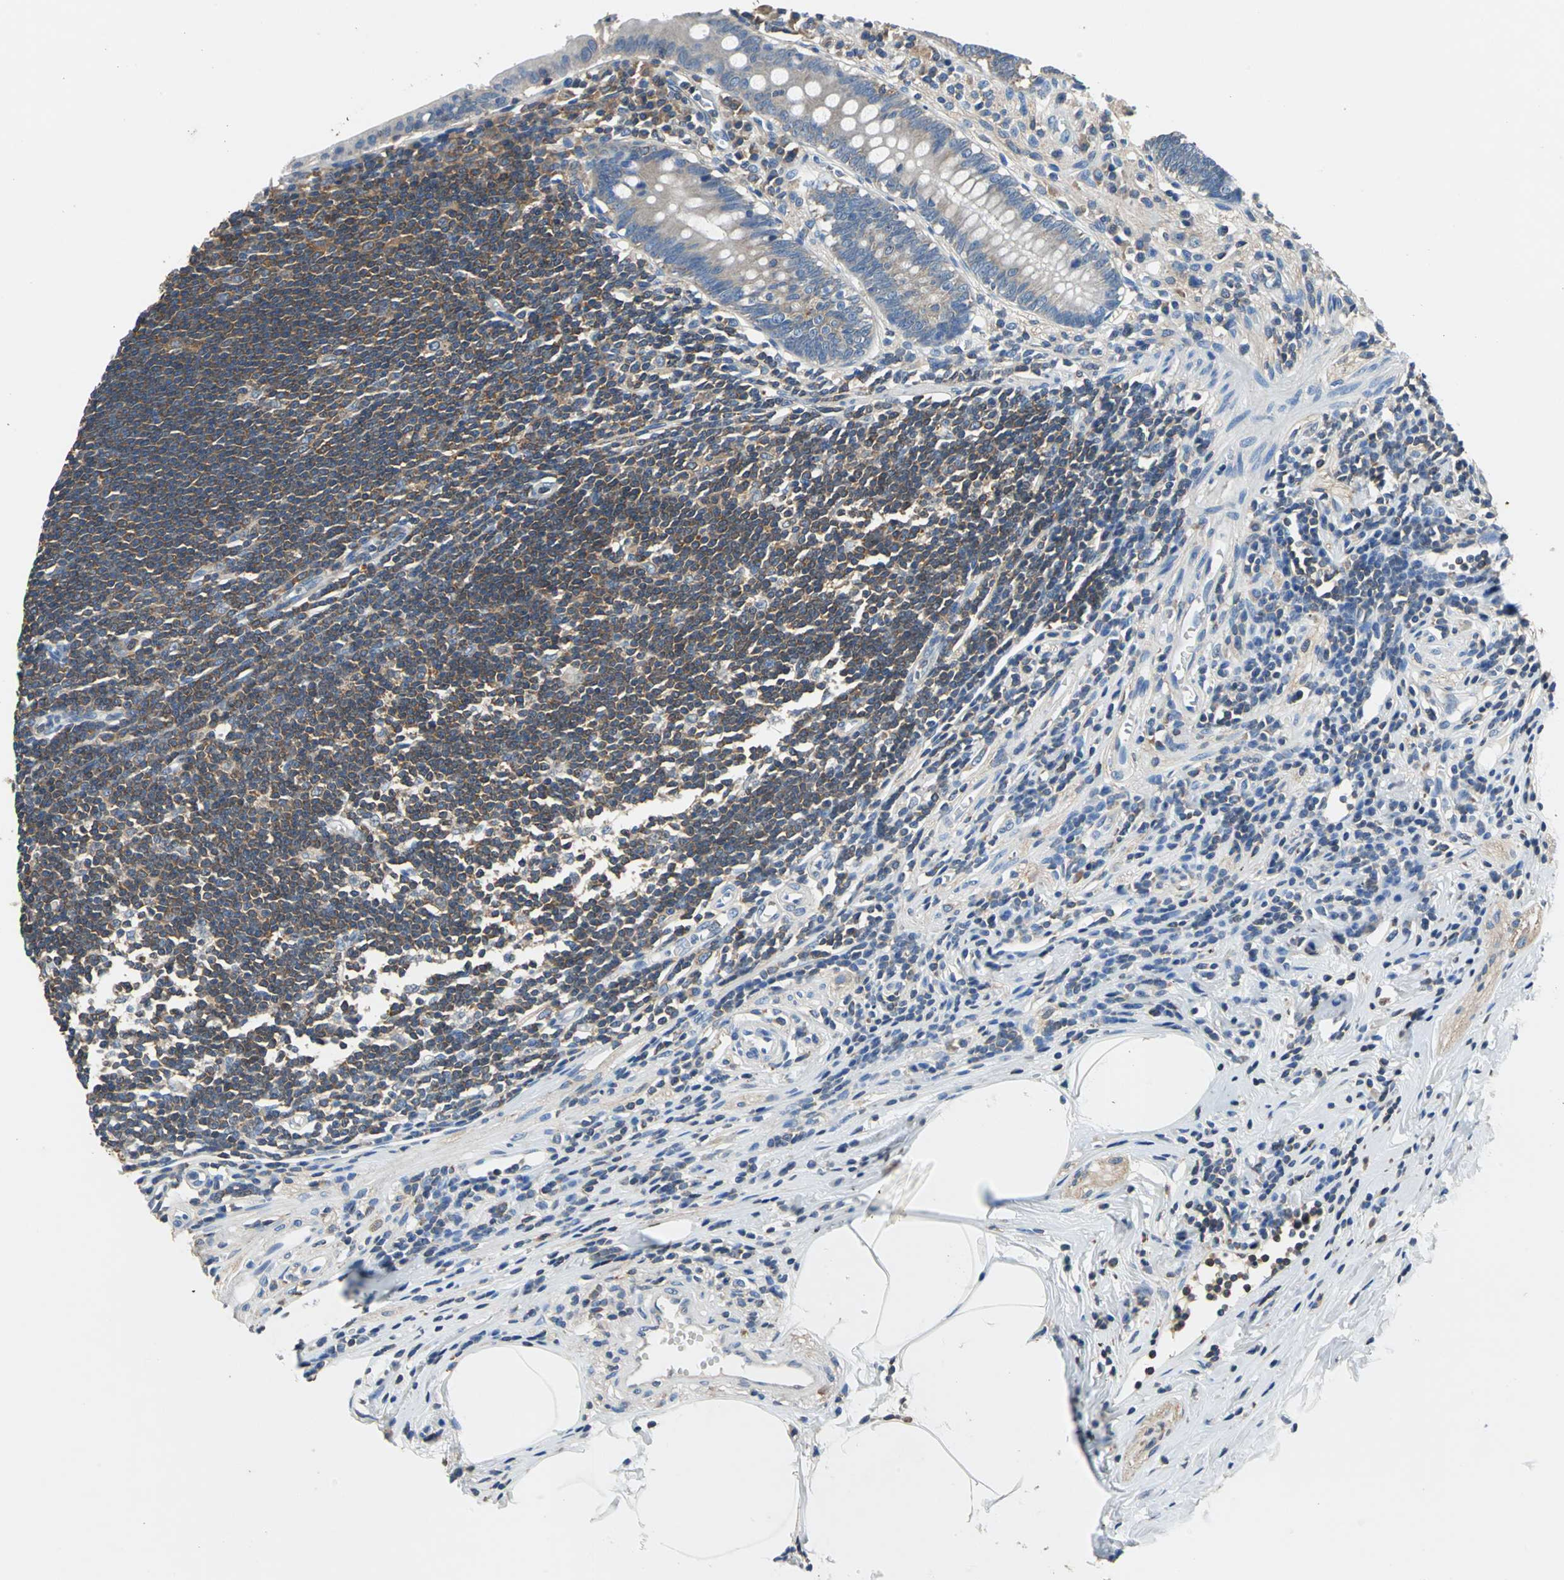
{"staining": {"intensity": "weak", "quantity": ">75%", "location": "cytoplasmic/membranous"}, "tissue": "appendix", "cell_type": "Glandular cells", "image_type": "normal", "snomed": [{"axis": "morphology", "description": "Normal tissue, NOS"}, {"axis": "topography", "description": "Appendix"}], "caption": "Protein staining of normal appendix shows weak cytoplasmic/membranous expression in about >75% of glandular cells.", "gene": "PRKCA", "patient": {"sex": "female", "age": 50}}